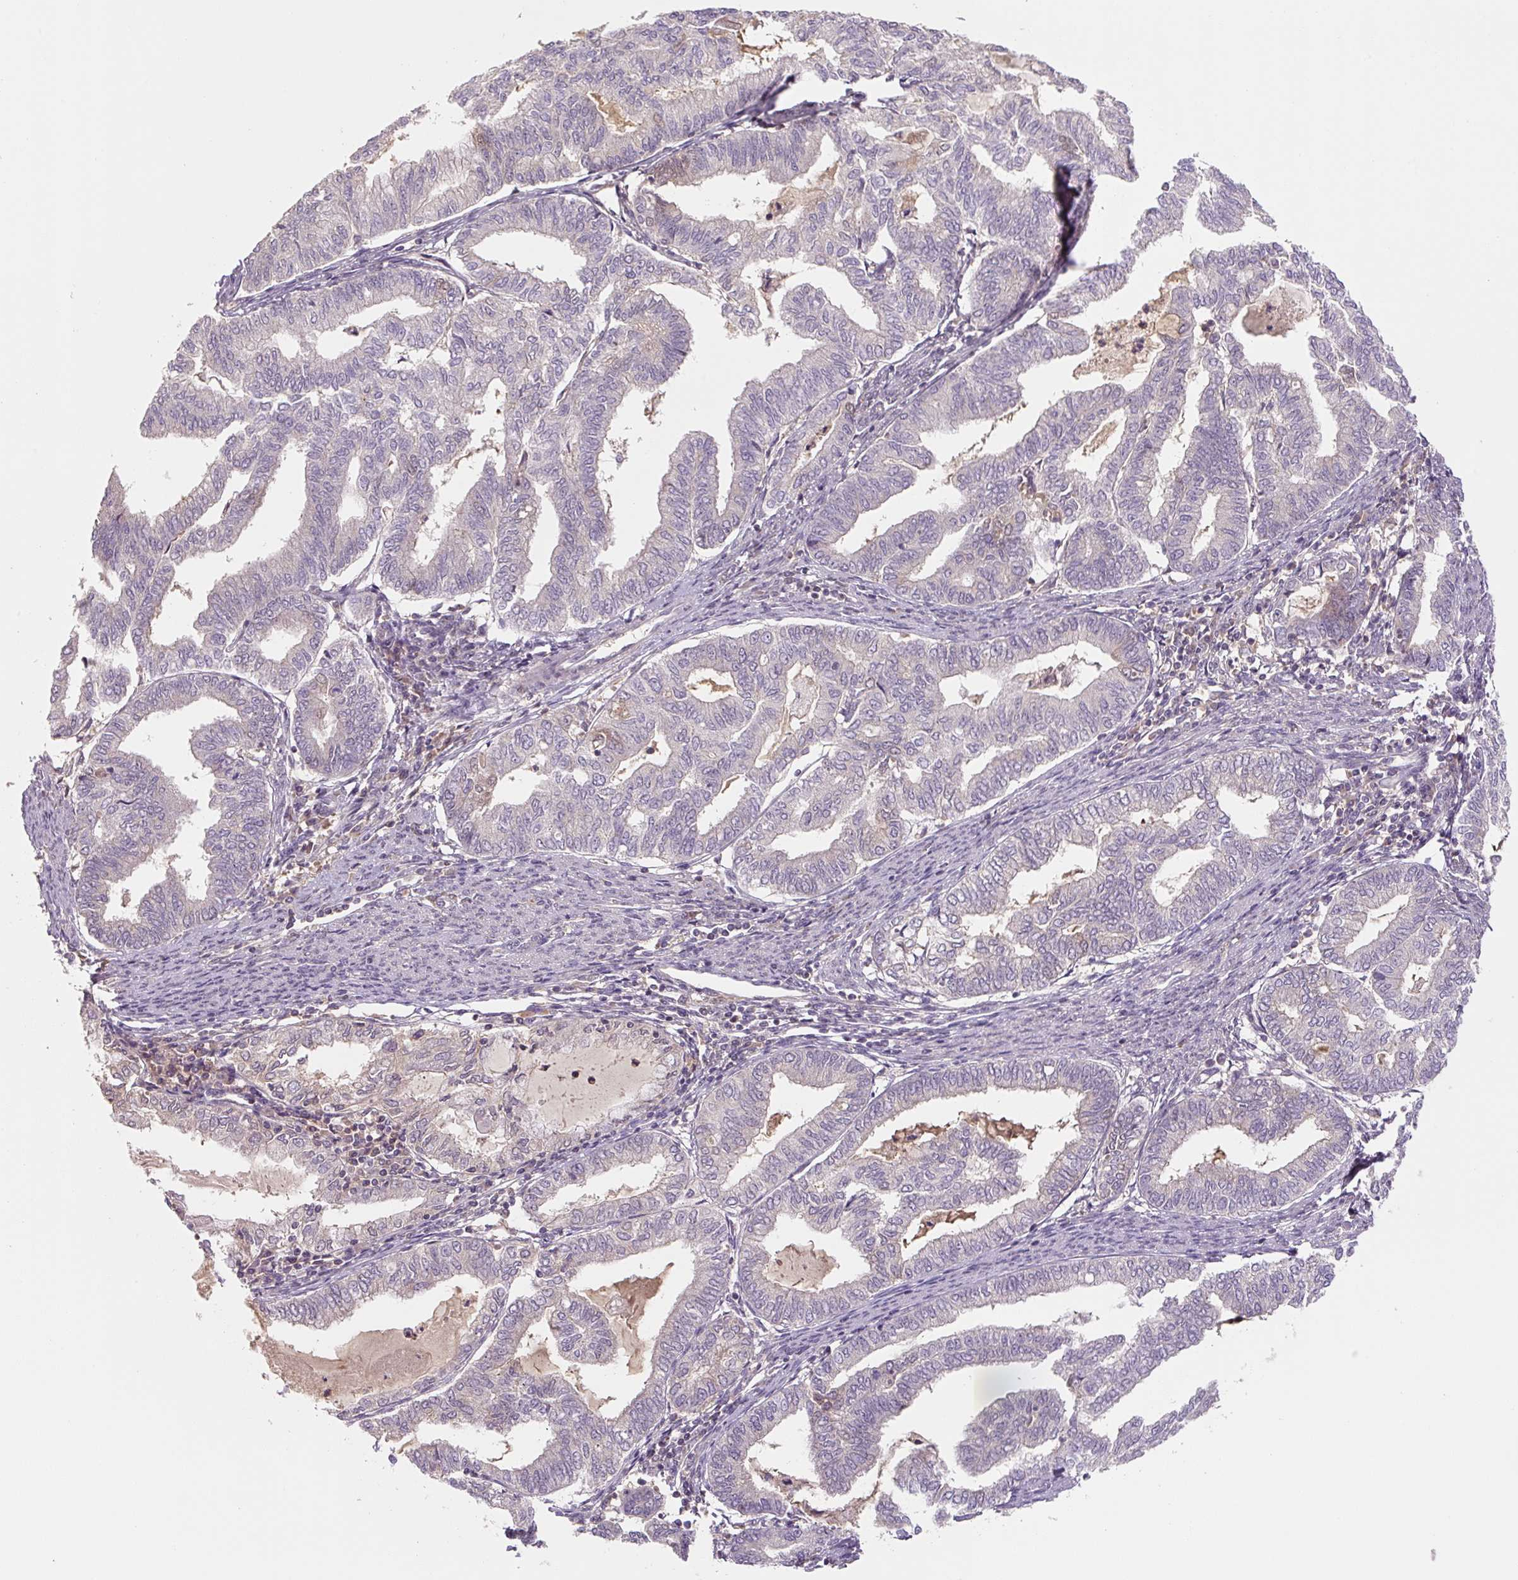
{"staining": {"intensity": "negative", "quantity": "none", "location": "none"}, "tissue": "endometrial cancer", "cell_type": "Tumor cells", "image_type": "cancer", "snomed": [{"axis": "morphology", "description": "Adenocarcinoma, NOS"}, {"axis": "topography", "description": "Endometrium"}], "caption": "High power microscopy histopathology image of an immunohistochemistry (IHC) image of endometrial cancer, revealing no significant positivity in tumor cells. (DAB (3,3'-diaminobenzidine) IHC visualized using brightfield microscopy, high magnification).", "gene": "C2orf73", "patient": {"sex": "female", "age": 79}}